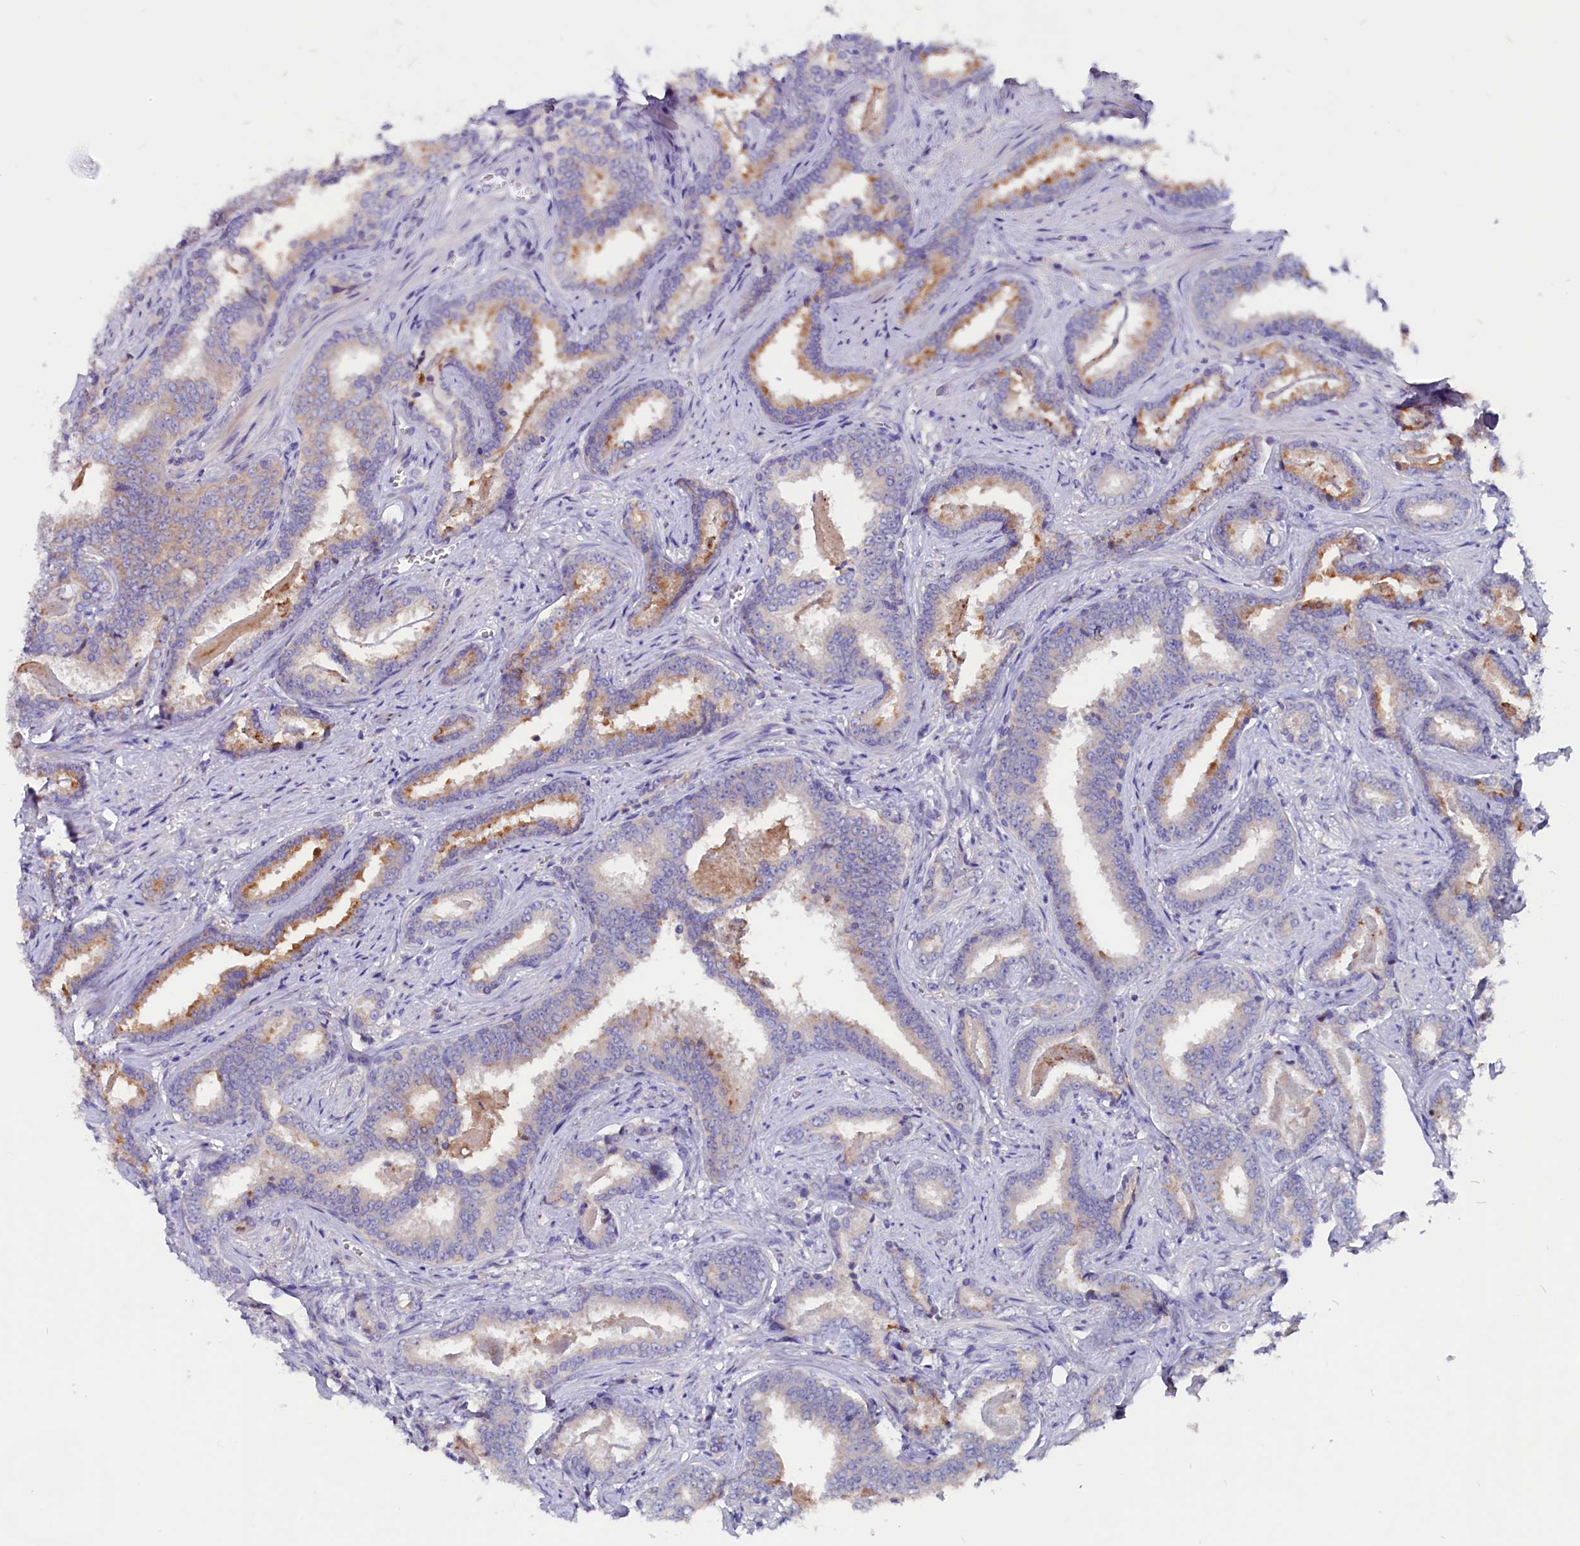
{"staining": {"intensity": "moderate", "quantity": "<25%", "location": "cytoplasmic/membranous"}, "tissue": "prostate cancer", "cell_type": "Tumor cells", "image_type": "cancer", "snomed": [{"axis": "morphology", "description": "Adenocarcinoma, High grade"}, {"axis": "topography", "description": "Prostate"}], "caption": "Immunohistochemistry (IHC) staining of prostate cancer (adenocarcinoma (high-grade)), which displays low levels of moderate cytoplasmic/membranous positivity in approximately <25% of tumor cells indicating moderate cytoplasmic/membranous protein expression. The staining was performed using DAB (3,3'-diaminobenzidine) (brown) for protein detection and nuclei were counterstained in hematoxylin (blue).", "gene": "CCBE1", "patient": {"sex": "male", "age": 67}}